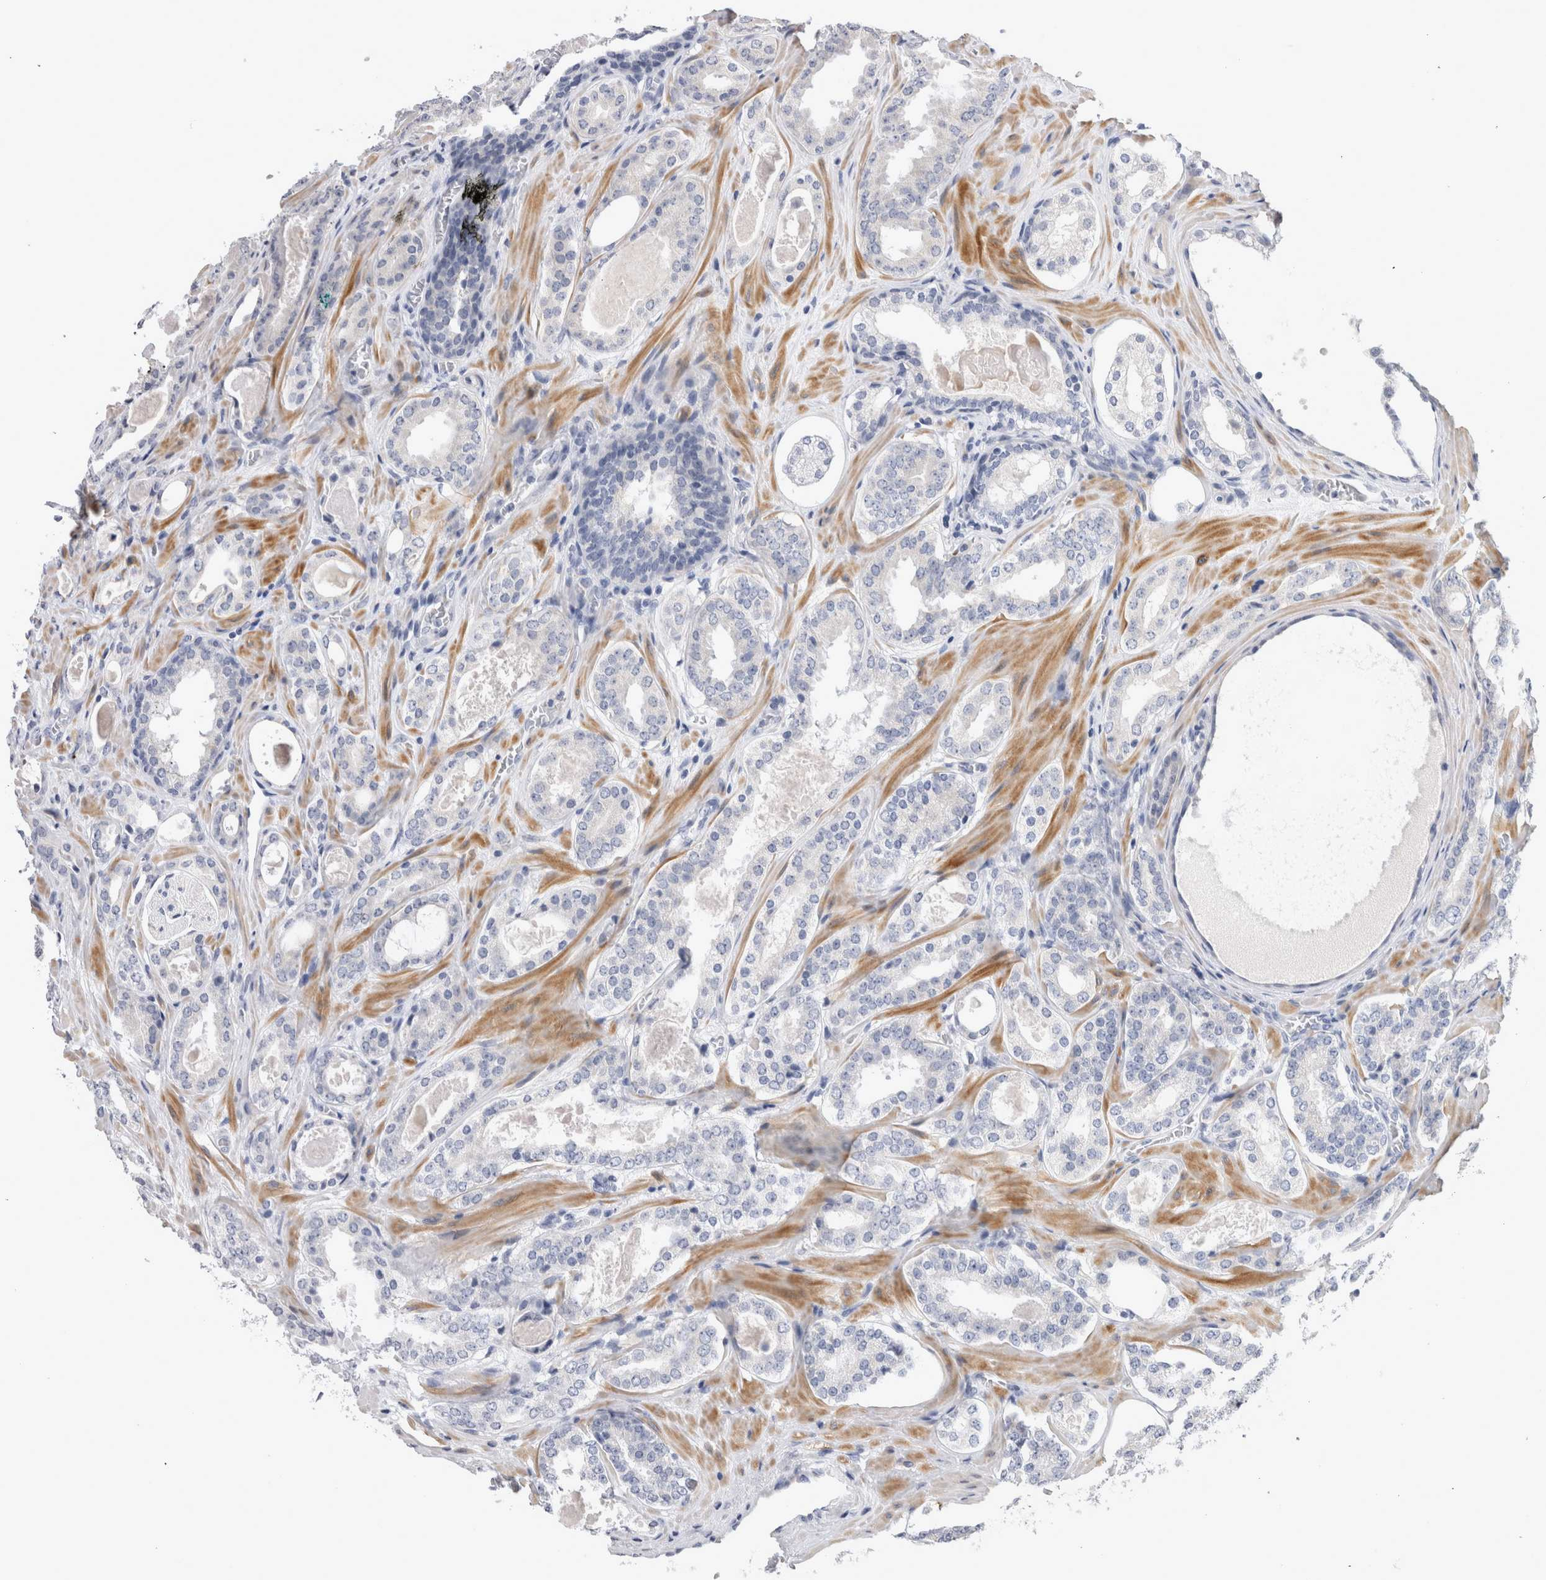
{"staining": {"intensity": "negative", "quantity": "none", "location": "none"}, "tissue": "prostate cancer", "cell_type": "Tumor cells", "image_type": "cancer", "snomed": [{"axis": "morphology", "description": "Adenocarcinoma, High grade"}, {"axis": "topography", "description": "Prostate"}], "caption": "Immunohistochemical staining of human prostate cancer shows no significant staining in tumor cells.", "gene": "CRYBG1", "patient": {"sex": "male", "age": 60}}